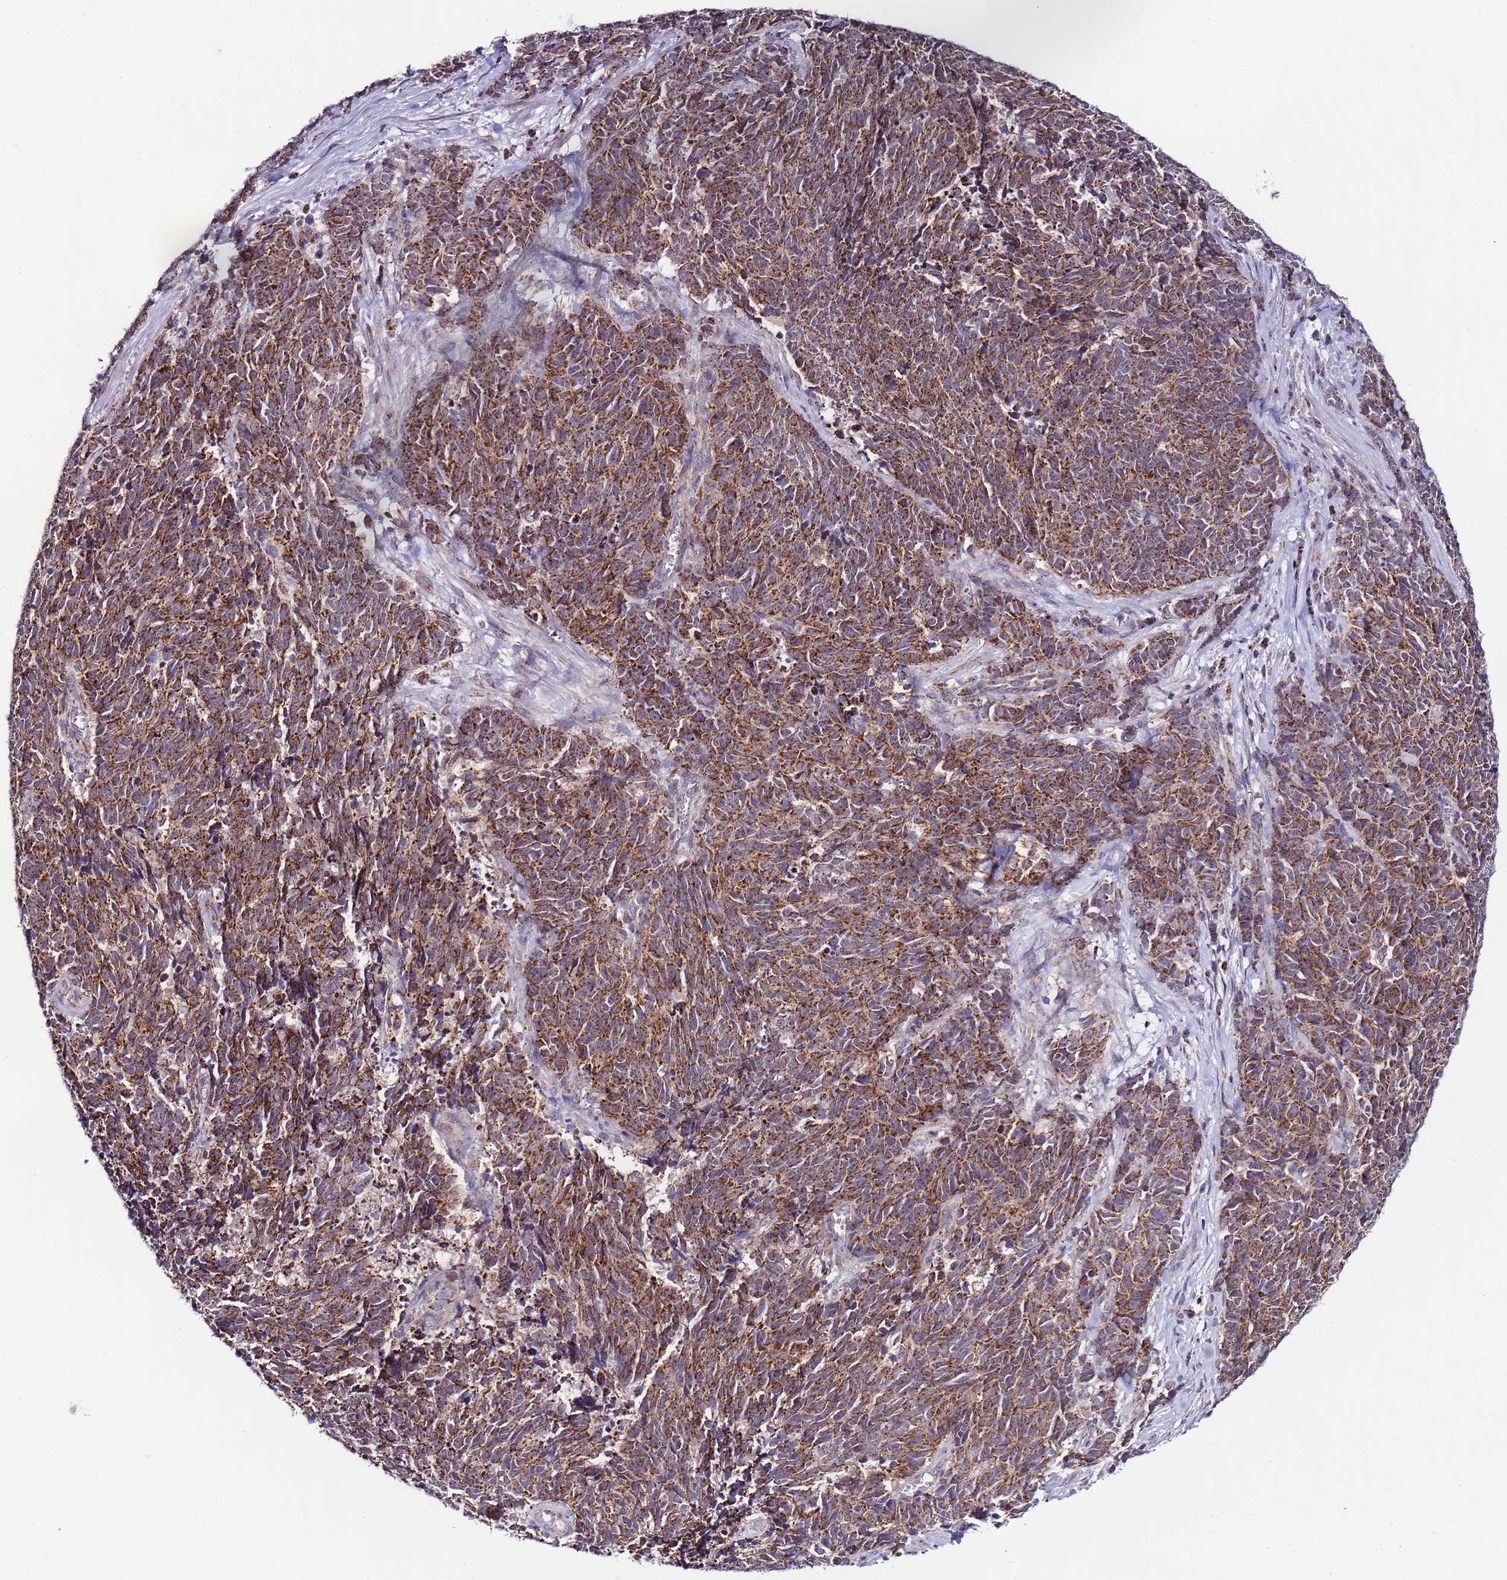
{"staining": {"intensity": "strong", "quantity": ">75%", "location": "cytoplasmic/membranous"}, "tissue": "cervical cancer", "cell_type": "Tumor cells", "image_type": "cancer", "snomed": [{"axis": "morphology", "description": "Squamous cell carcinoma, NOS"}, {"axis": "topography", "description": "Cervix"}], "caption": "Approximately >75% of tumor cells in human cervical squamous cell carcinoma show strong cytoplasmic/membranous protein staining as visualized by brown immunohistochemical staining.", "gene": "UEVLD", "patient": {"sex": "female", "age": 29}}